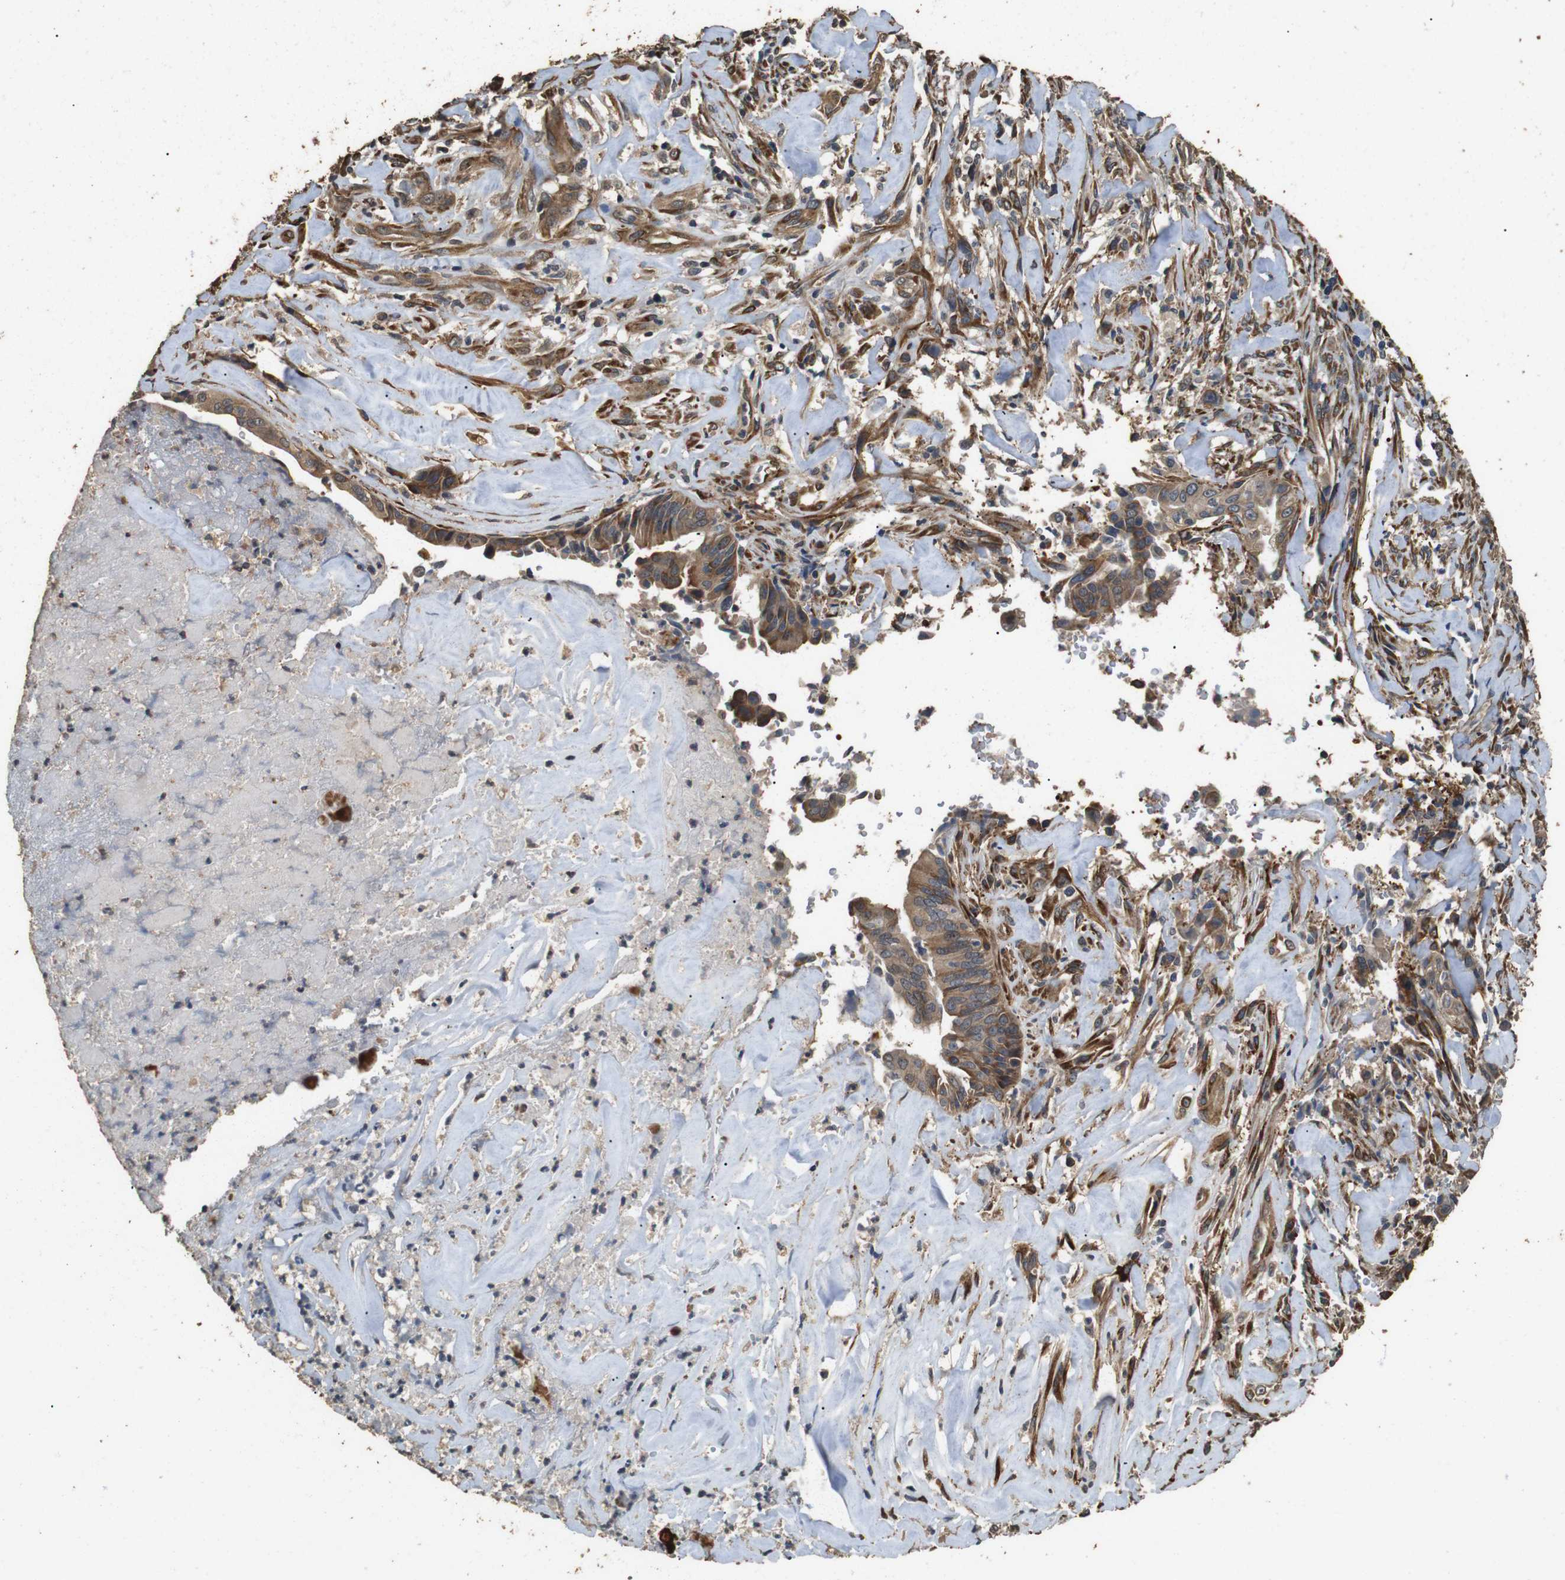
{"staining": {"intensity": "moderate", "quantity": ">75%", "location": "cytoplasmic/membranous"}, "tissue": "liver cancer", "cell_type": "Tumor cells", "image_type": "cancer", "snomed": [{"axis": "morphology", "description": "Cholangiocarcinoma"}, {"axis": "topography", "description": "Liver"}], "caption": "Protein expression analysis of human liver cancer (cholangiocarcinoma) reveals moderate cytoplasmic/membranous staining in about >75% of tumor cells.", "gene": "CNPY4", "patient": {"sex": "female", "age": 67}}